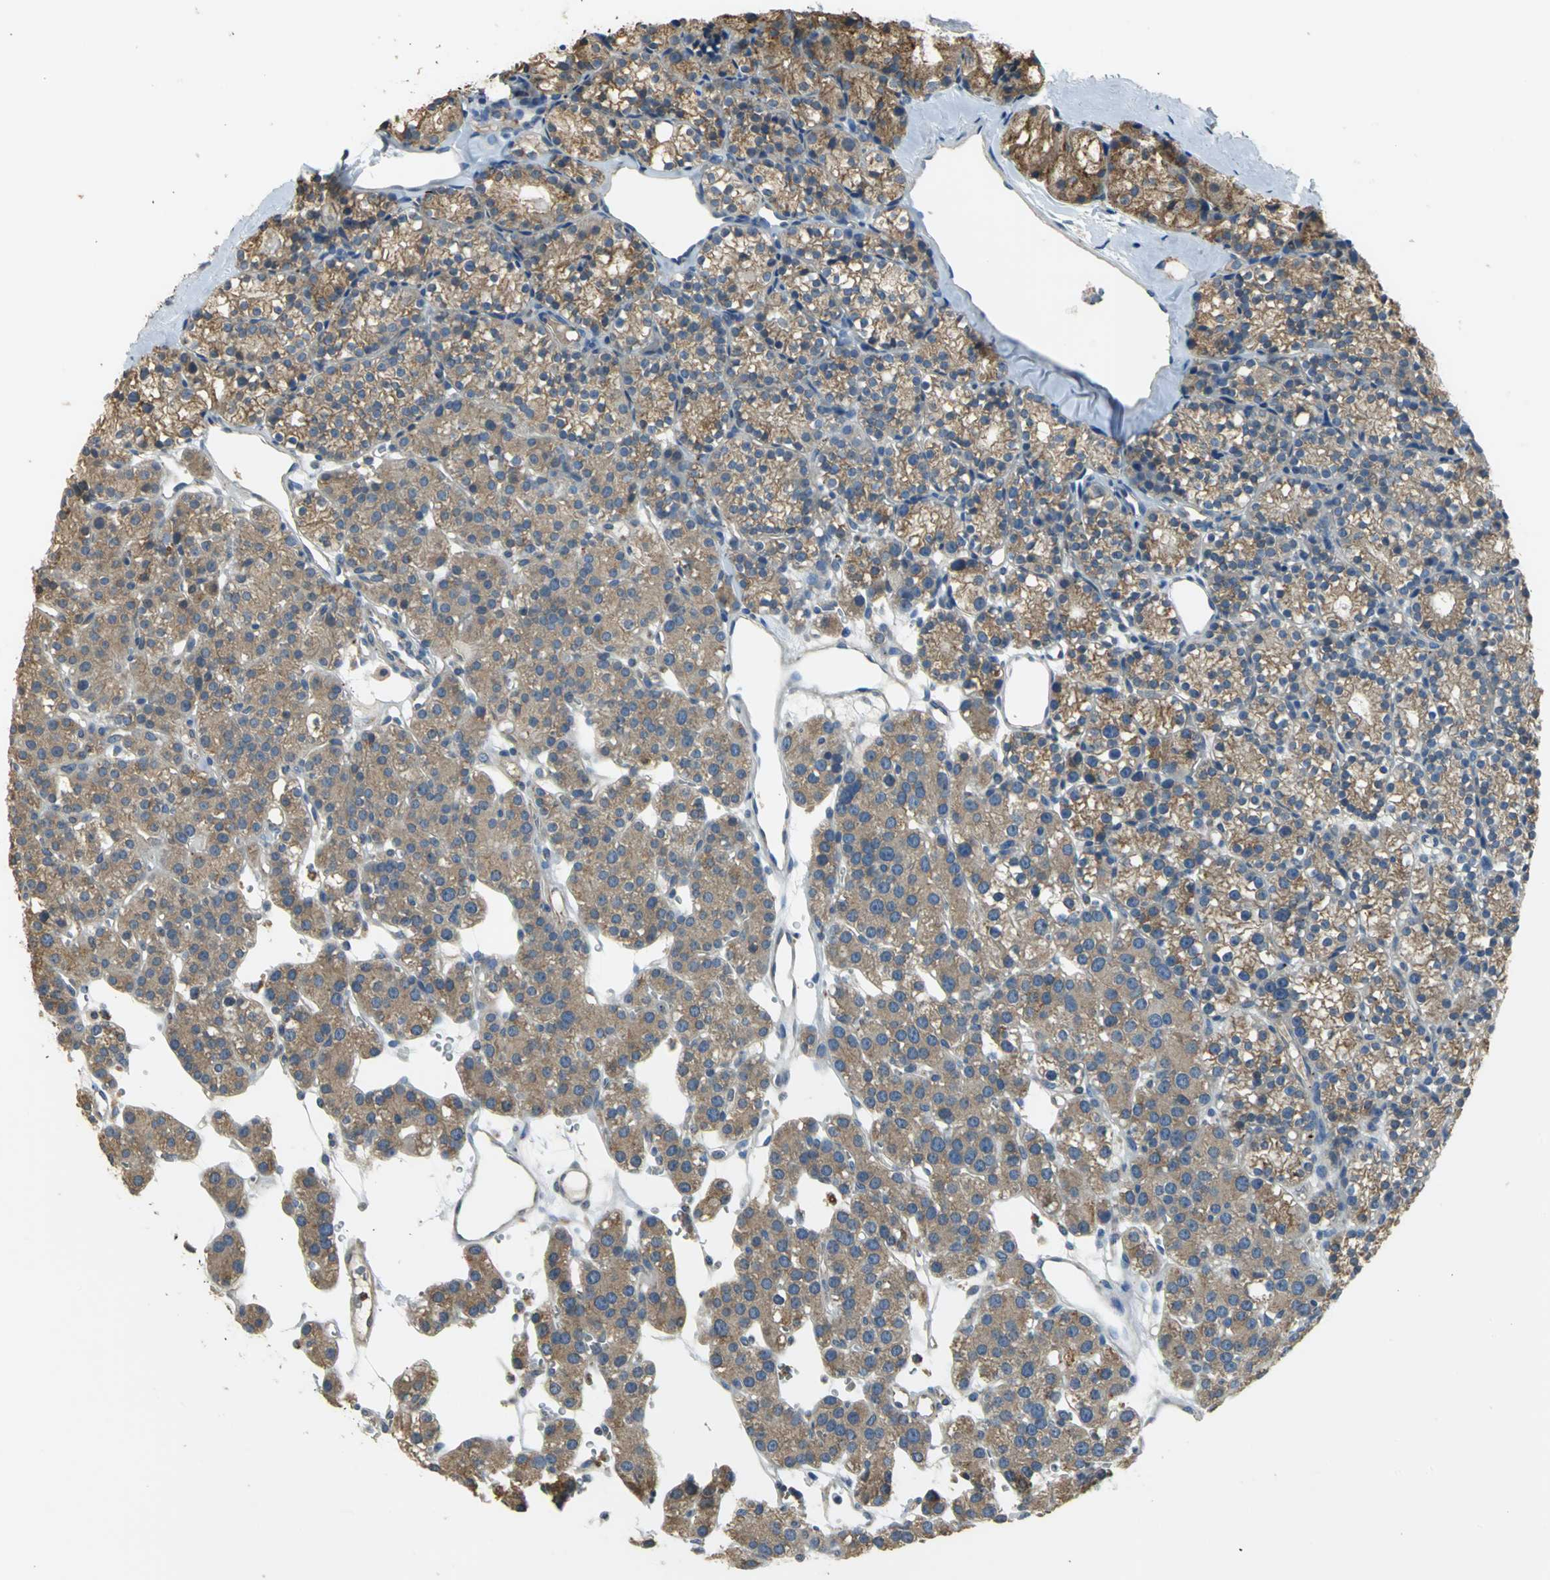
{"staining": {"intensity": "weak", "quantity": "25%-75%", "location": "cytoplasmic/membranous"}, "tissue": "parathyroid gland", "cell_type": "Glandular cells", "image_type": "normal", "snomed": [{"axis": "morphology", "description": "Normal tissue, NOS"}, {"axis": "topography", "description": "Parathyroid gland"}], "caption": "Glandular cells demonstrate low levels of weak cytoplasmic/membranous positivity in about 25%-75% of cells in unremarkable parathyroid gland.", "gene": "DIAPH2", "patient": {"sex": "female", "age": 64}}